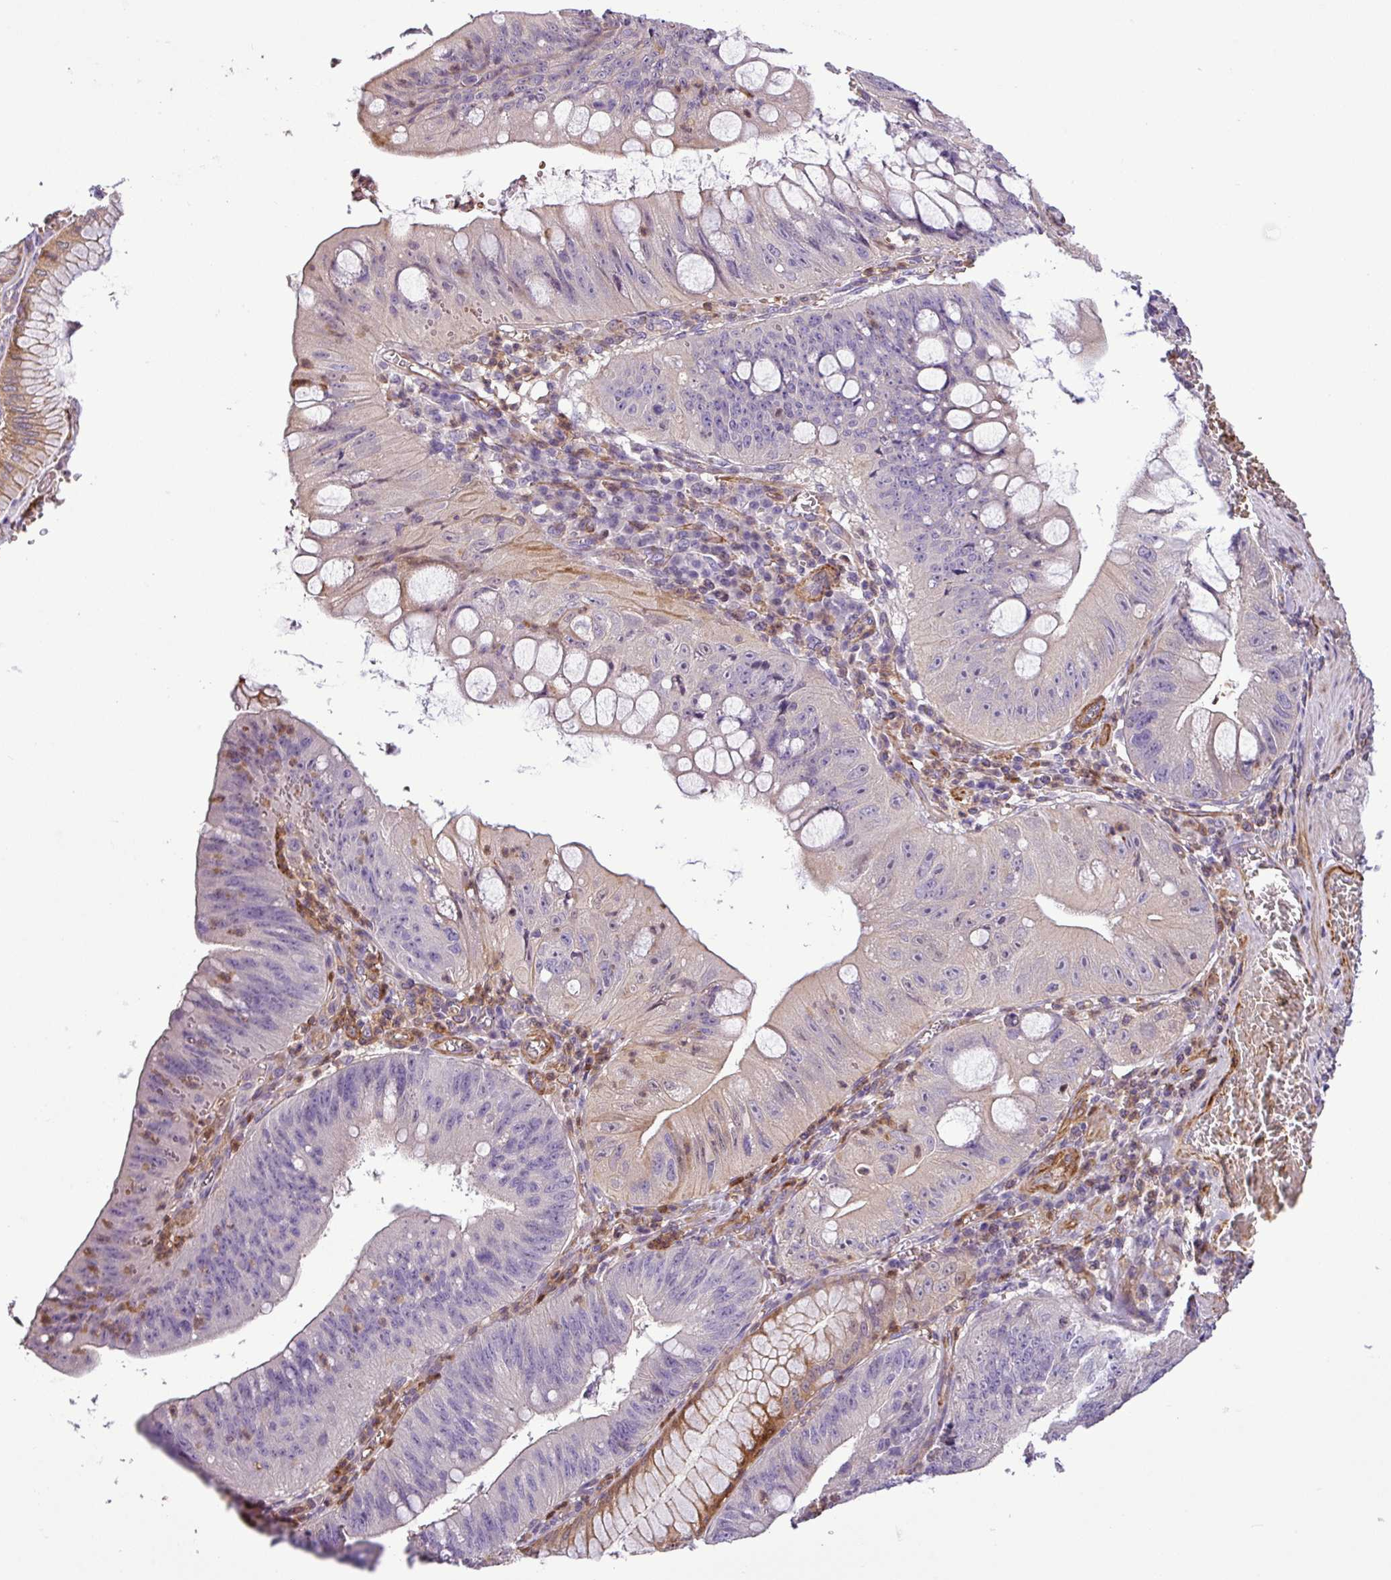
{"staining": {"intensity": "negative", "quantity": "none", "location": "none"}, "tissue": "stomach cancer", "cell_type": "Tumor cells", "image_type": "cancer", "snomed": [{"axis": "morphology", "description": "Adenocarcinoma, NOS"}, {"axis": "topography", "description": "Stomach"}], "caption": "IHC of stomach cancer demonstrates no positivity in tumor cells.", "gene": "NBEAL2", "patient": {"sex": "male", "age": 59}}